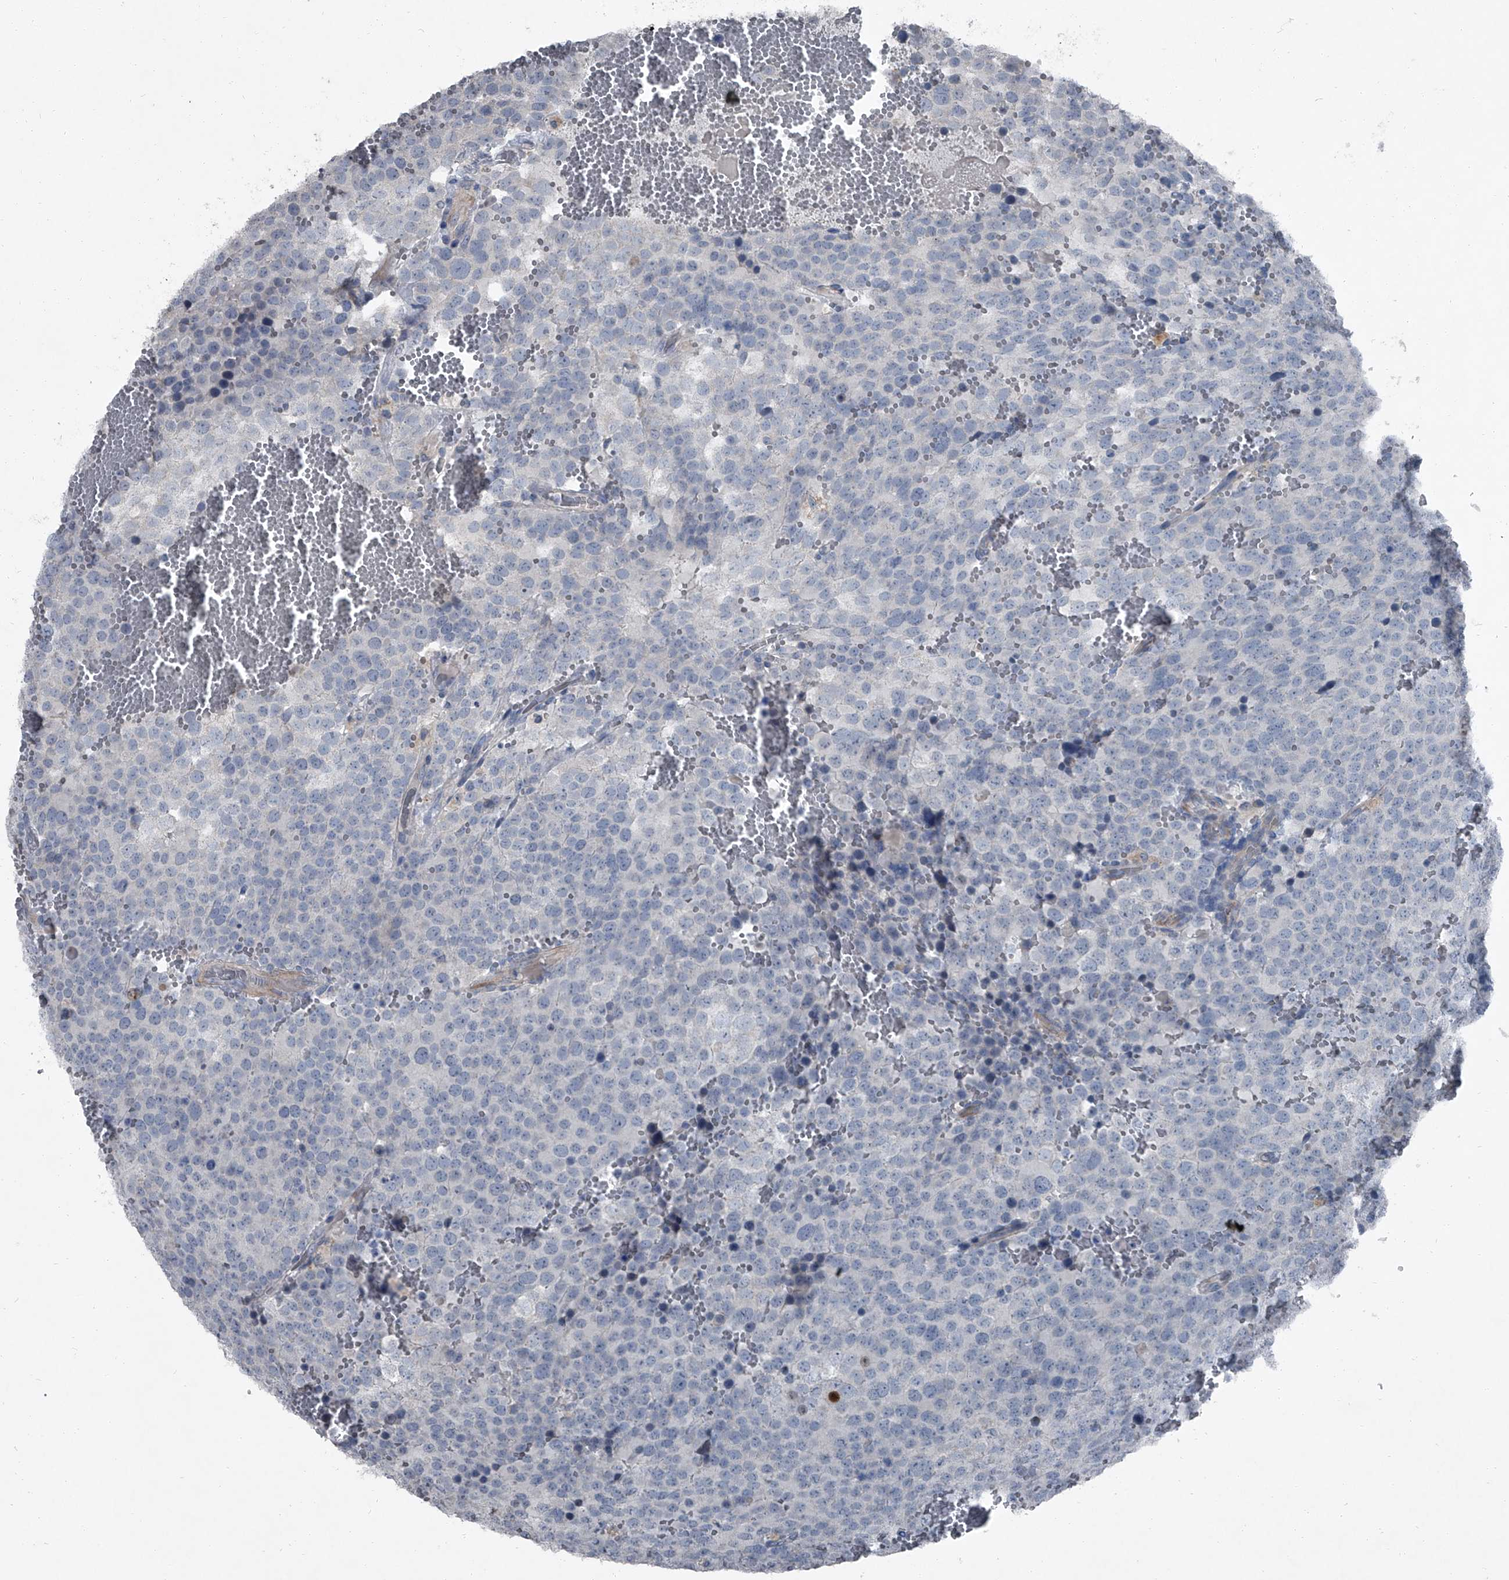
{"staining": {"intensity": "negative", "quantity": "none", "location": "none"}, "tissue": "testis cancer", "cell_type": "Tumor cells", "image_type": "cancer", "snomed": [{"axis": "morphology", "description": "Seminoma, NOS"}, {"axis": "topography", "description": "Testis"}], "caption": "This is an immunohistochemistry micrograph of testis cancer (seminoma). There is no staining in tumor cells.", "gene": "HEPHL1", "patient": {"sex": "male", "age": 71}}